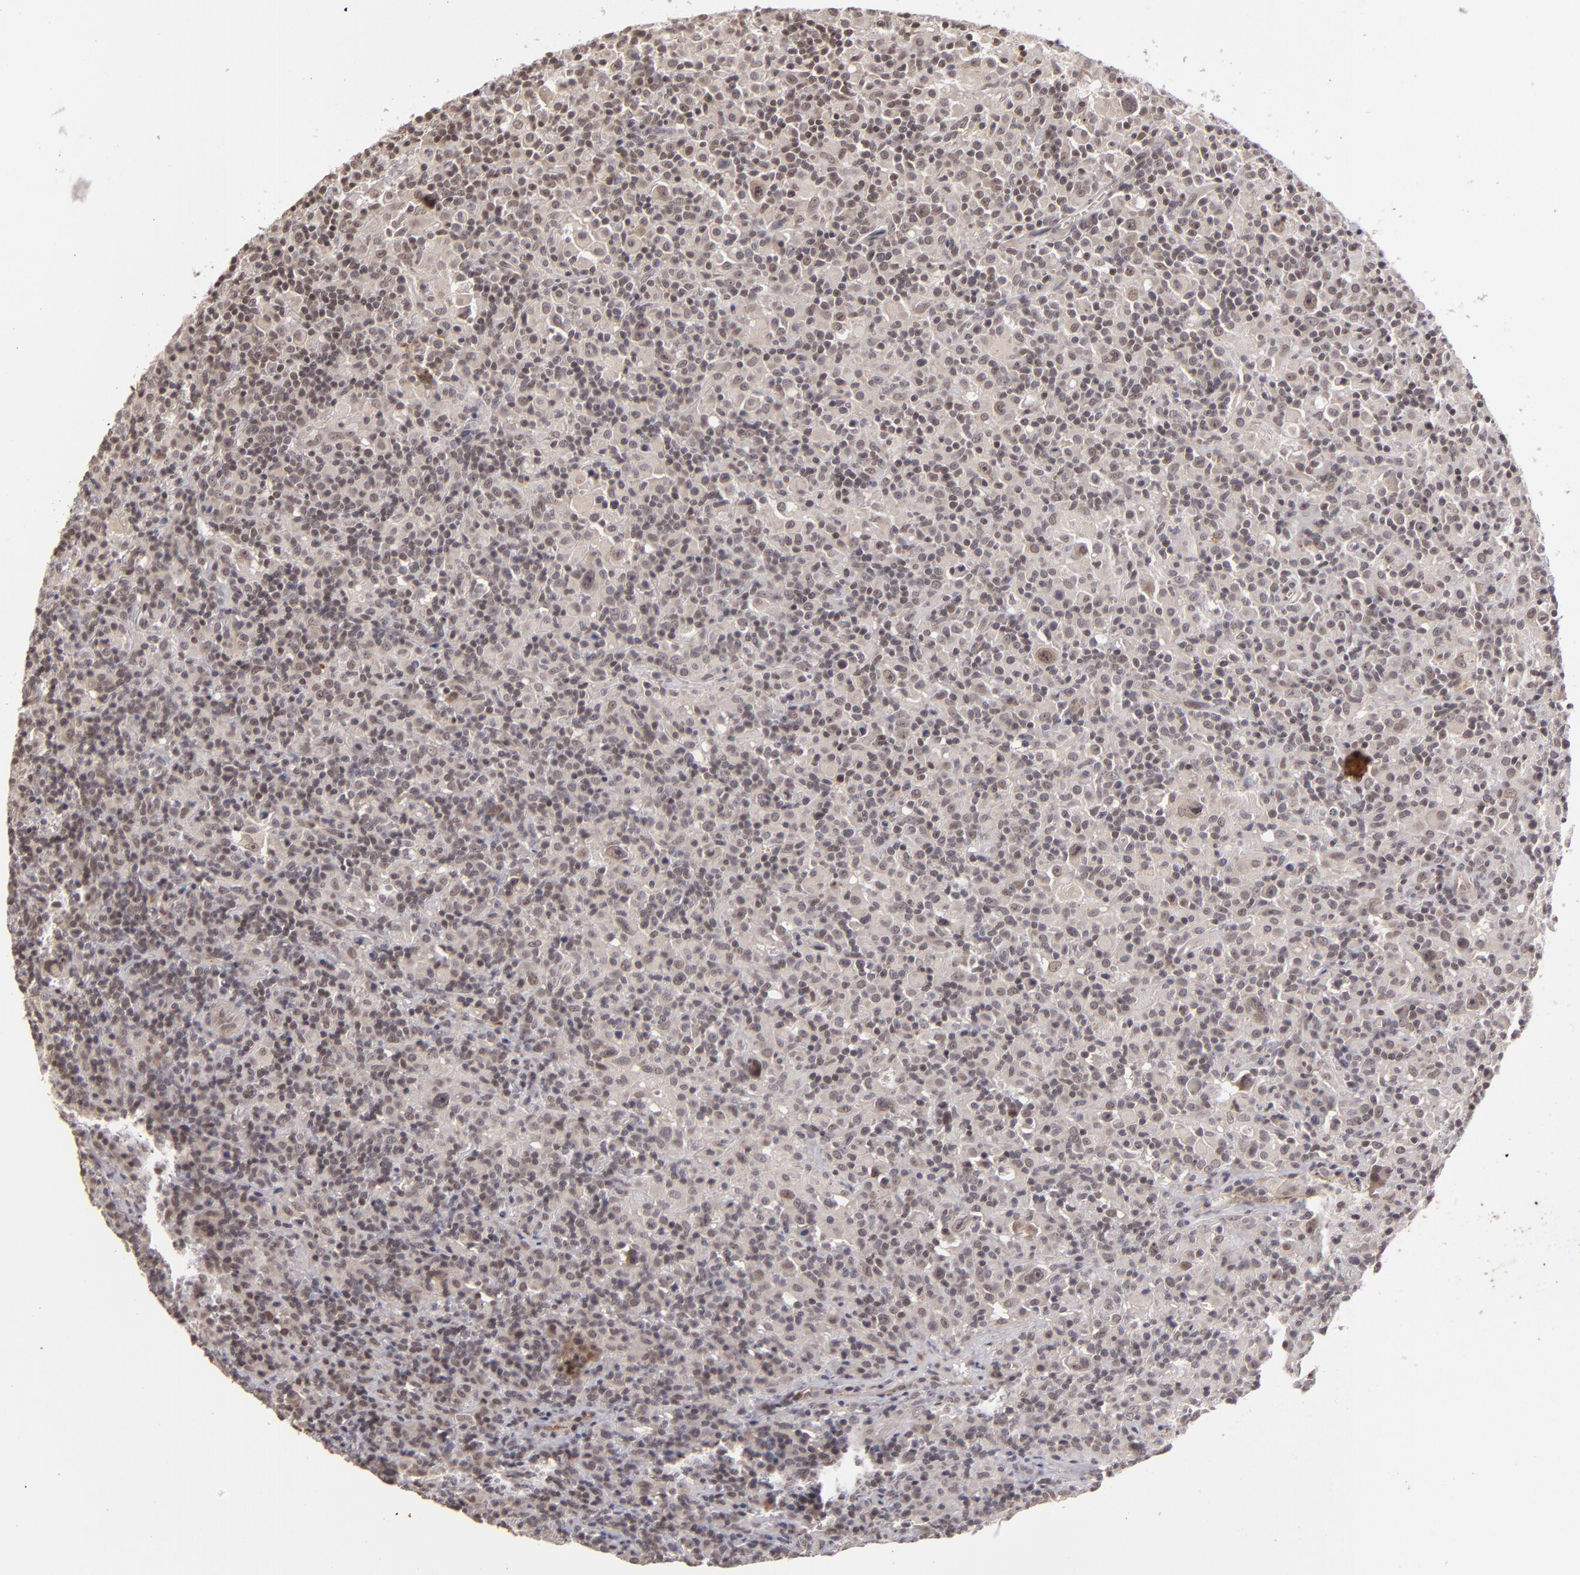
{"staining": {"intensity": "weak", "quantity": "<25%", "location": "cytoplasmic/membranous"}, "tissue": "lymphoma", "cell_type": "Tumor cells", "image_type": "cancer", "snomed": [{"axis": "morphology", "description": "Hodgkin's disease, NOS"}, {"axis": "topography", "description": "Lymph node"}], "caption": "Immunohistochemistry (IHC) micrograph of human Hodgkin's disease stained for a protein (brown), which exhibits no positivity in tumor cells. Brightfield microscopy of immunohistochemistry stained with DAB (brown) and hematoxylin (blue), captured at high magnification.", "gene": "DFFA", "patient": {"sex": "male", "age": 46}}